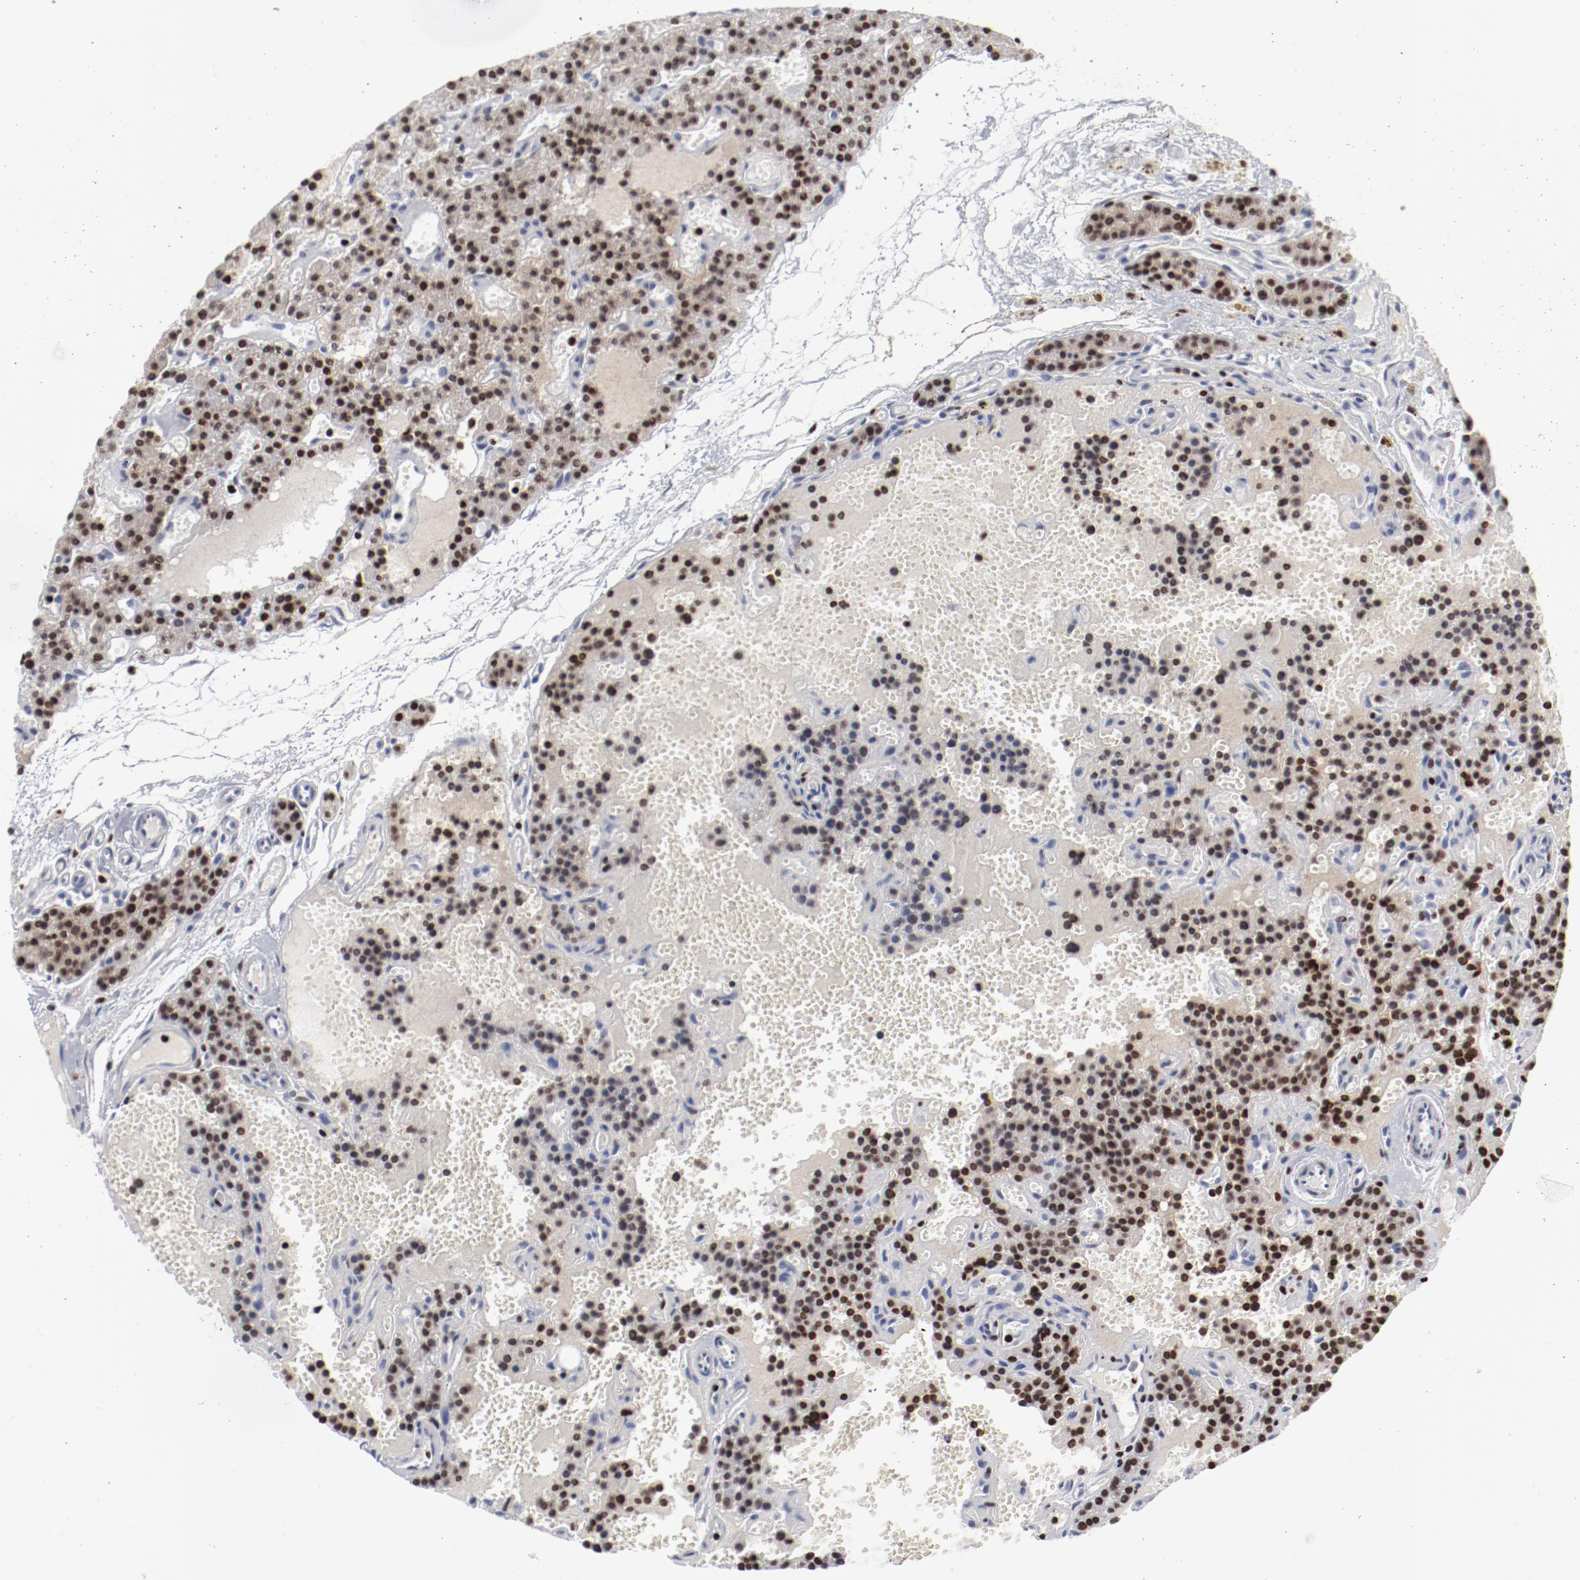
{"staining": {"intensity": "strong", "quantity": ">75%", "location": "nuclear"}, "tissue": "parathyroid gland", "cell_type": "Glandular cells", "image_type": "normal", "snomed": [{"axis": "morphology", "description": "Normal tissue, NOS"}, {"axis": "topography", "description": "Parathyroid gland"}], "caption": "A high amount of strong nuclear positivity is identified in approximately >75% of glandular cells in benign parathyroid gland.", "gene": "SMARCC2", "patient": {"sex": "male", "age": 25}}